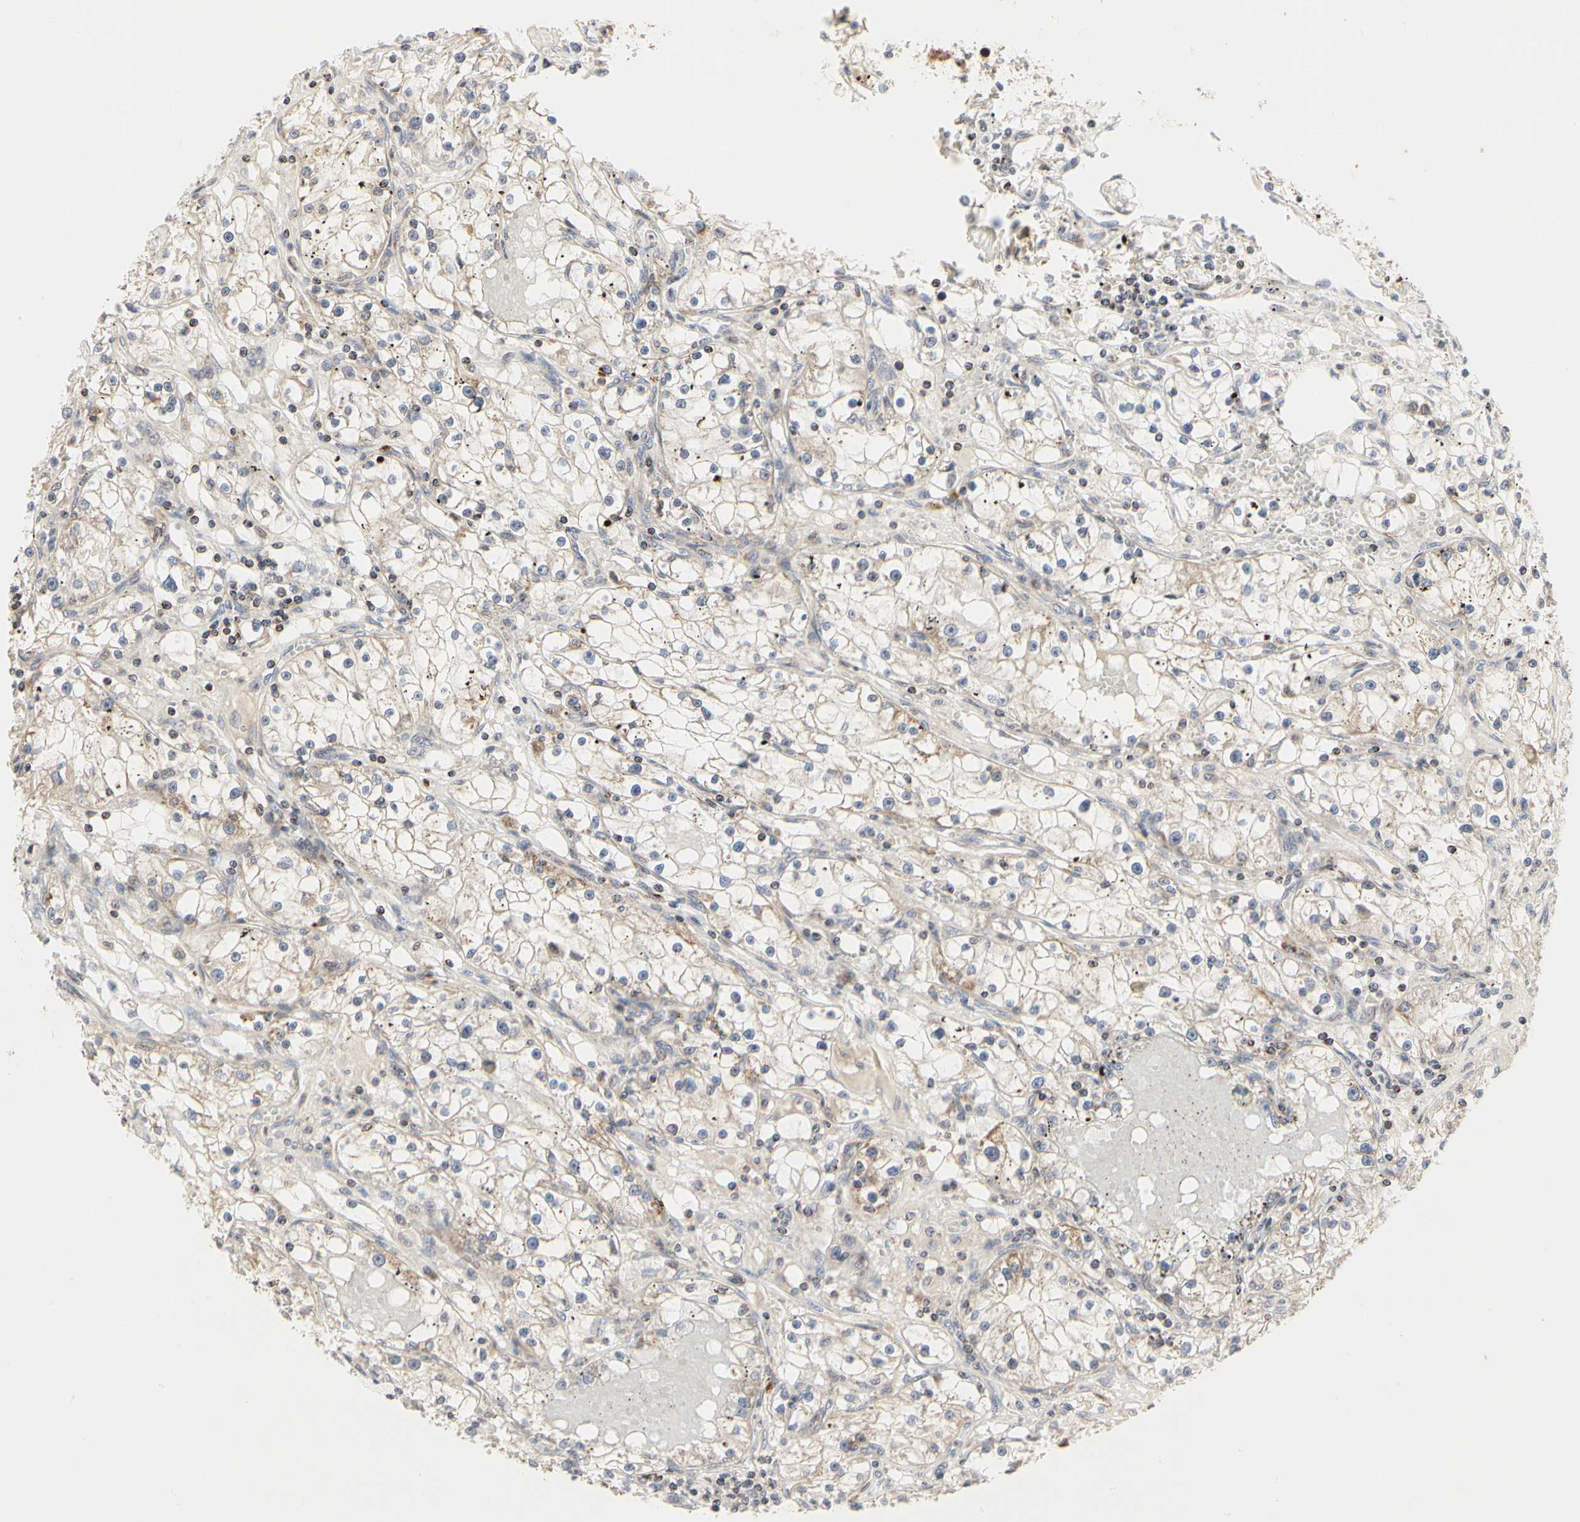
{"staining": {"intensity": "weak", "quantity": "<25%", "location": "cytoplasmic/membranous"}, "tissue": "renal cancer", "cell_type": "Tumor cells", "image_type": "cancer", "snomed": [{"axis": "morphology", "description": "Adenocarcinoma, NOS"}, {"axis": "topography", "description": "Kidney"}], "caption": "Tumor cells are negative for brown protein staining in renal adenocarcinoma.", "gene": "TSKU", "patient": {"sex": "male", "age": 56}}